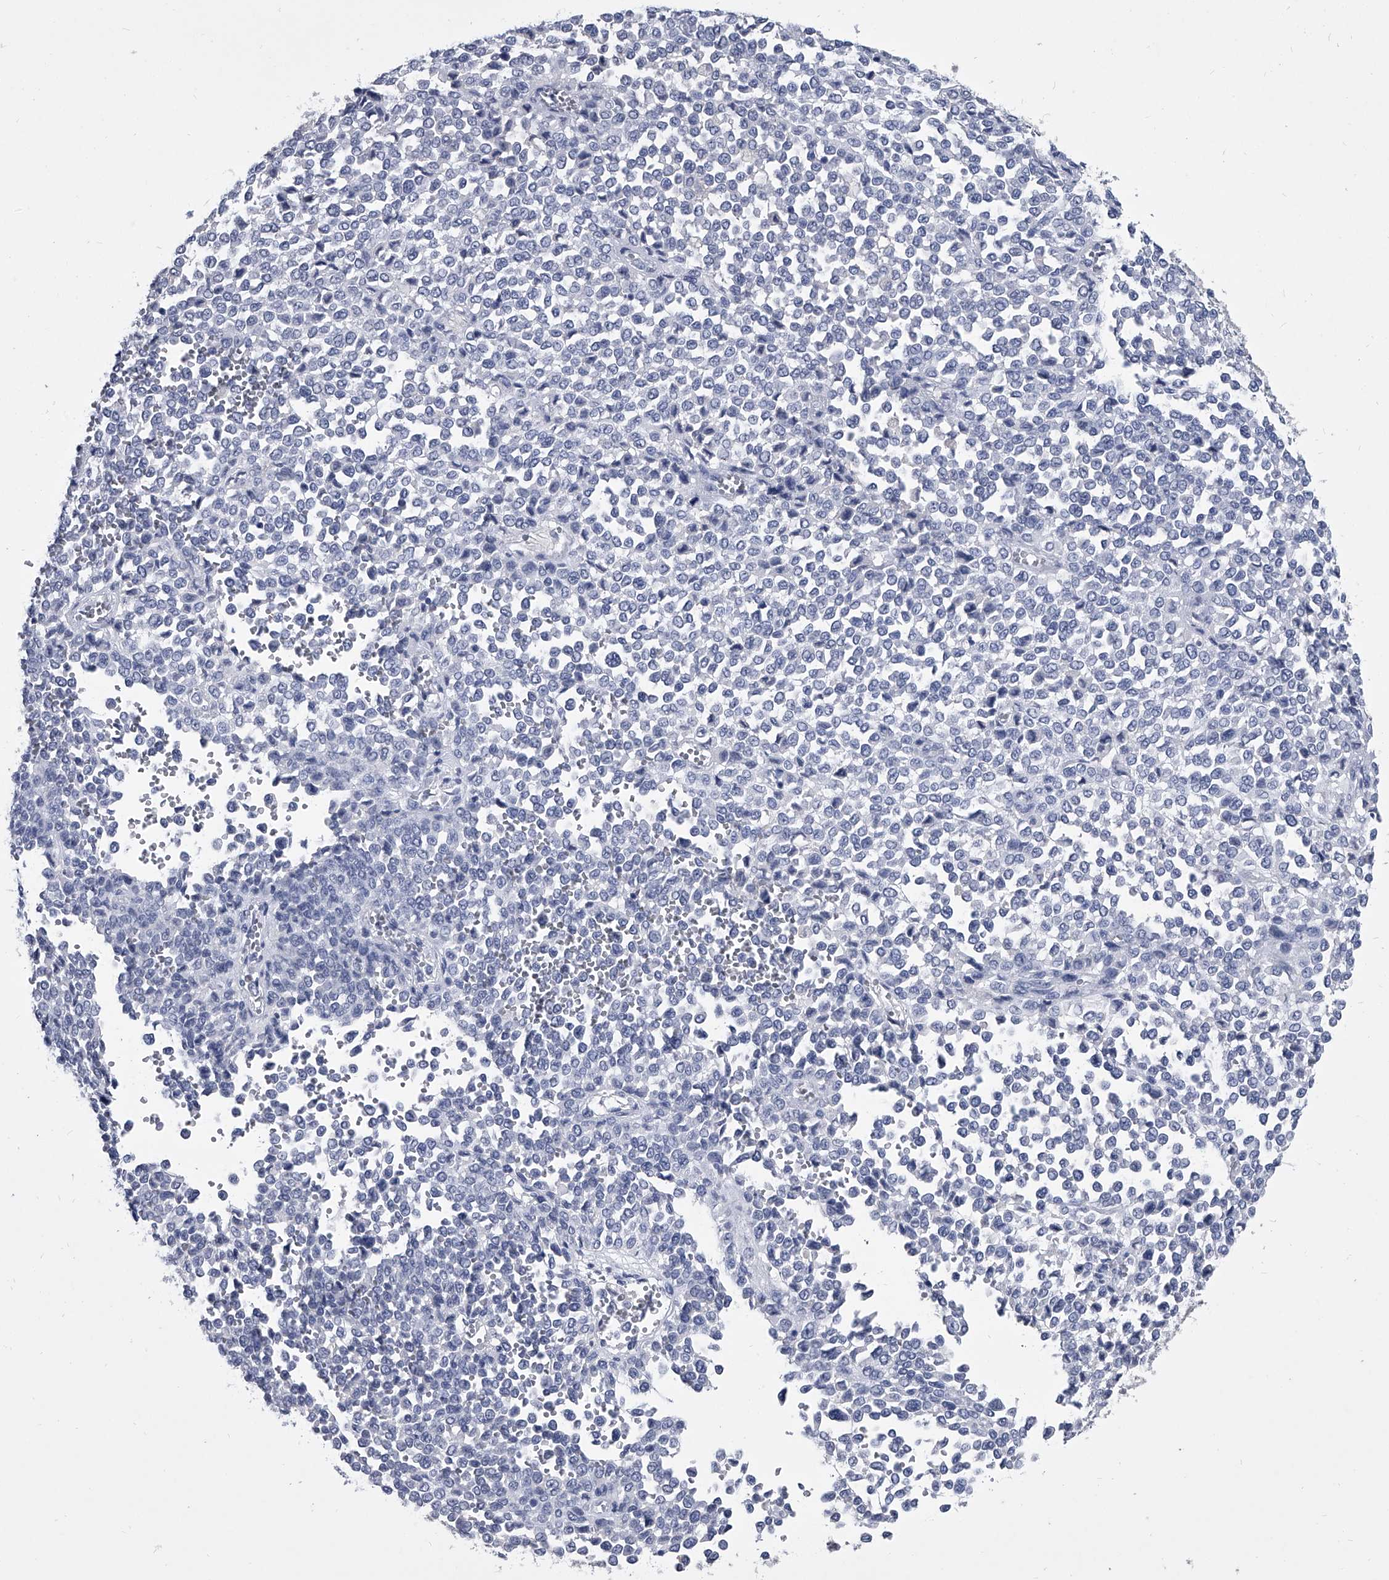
{"staining": {"intensity": "negative", "quantity": "none", "location": "none"}, "tissue": "melanoma", "cell_type": "Tumor cells", "image_type": "cancer", "snomed": [{"axis": "morphology", "description": "Malignant melanoma, Metastatic site"}, {"axis": "topography", "description": "Pancreas"}], "caption": "Immunohistochemistry (IHC) of melanoma displays no expression in tumor cells.", "gene": "BCAS1", "patient": {"sex": "female", "age": 30}}